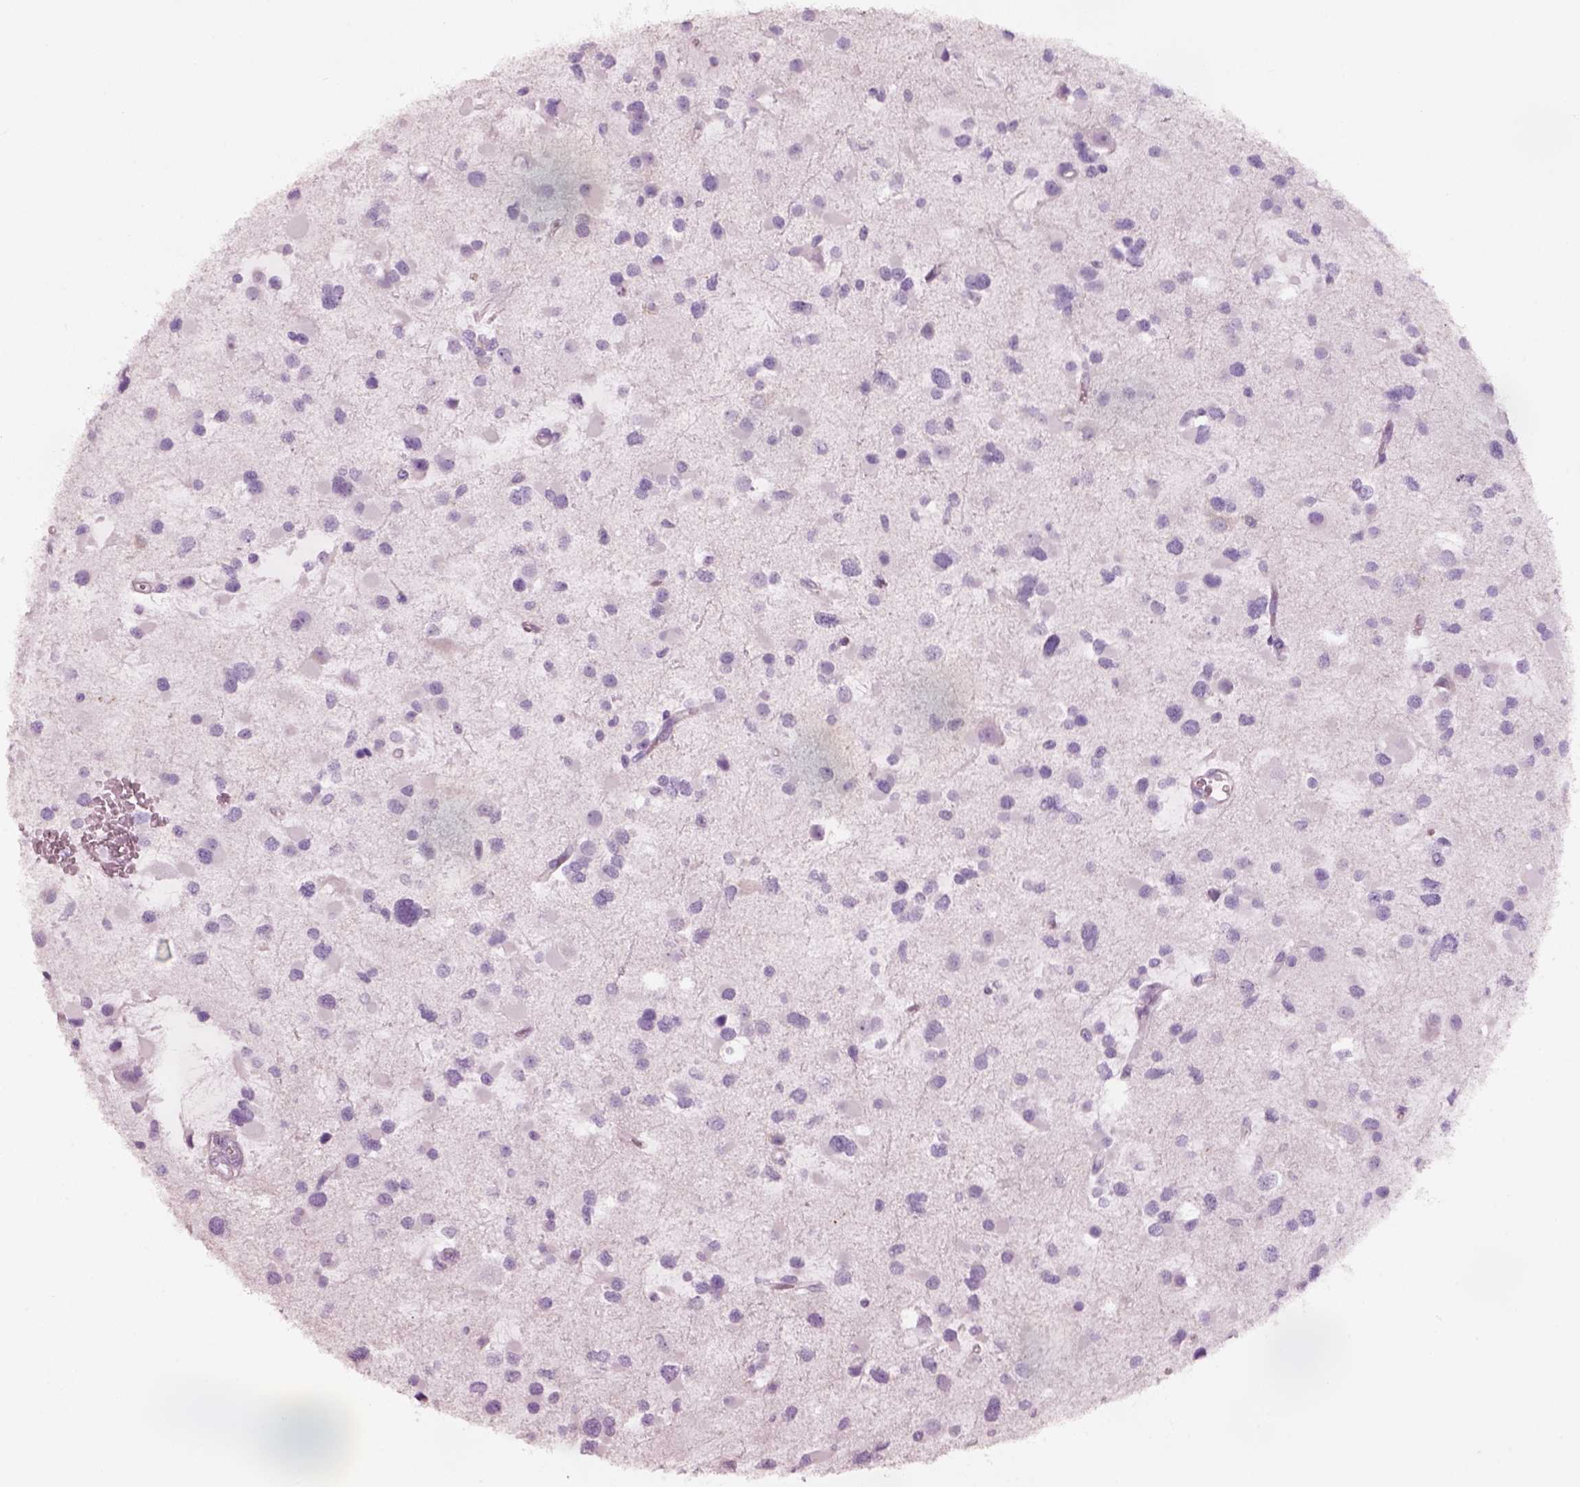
{"staining": {"intensity": "negative", "quantity": "none", "location": "none"}, "tissue": "glioma", "cell_type": "Tumor cells", "image_type": "cancer", "snomed": [{"axis": "morphology", "description": "Glioma, malignant, Low grade"}, {"axis": "topography", "description": "Brain"}], "caption": "Tumor cells show no significant protein positivity in glioma.", "gene": "PNOC", "patient": {"sex": "female", "age": 32}}